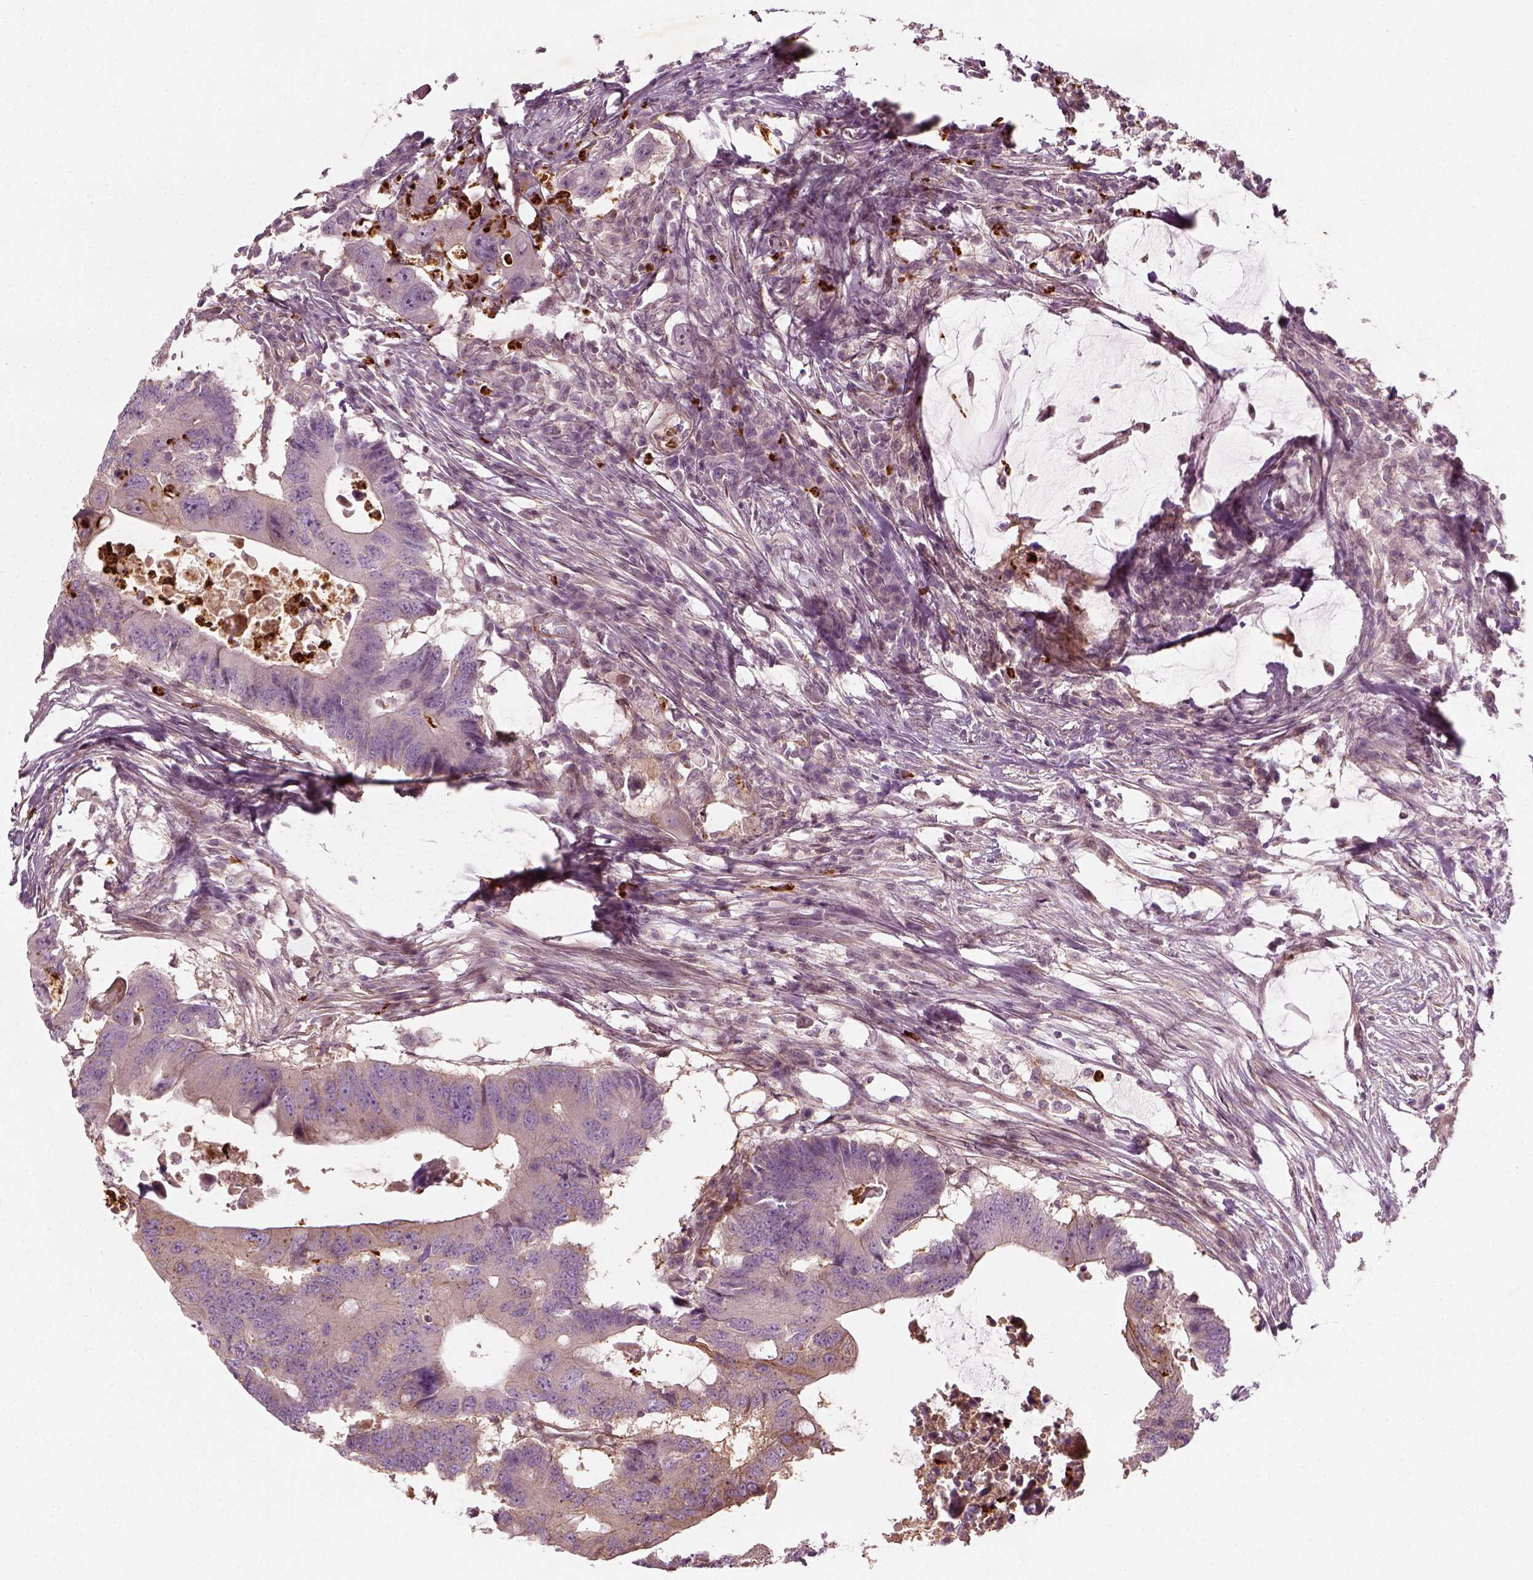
{"staining": {"intensity": "negative", "quantity": "none", "location": "none"}, "tissue": "colorectal cancer", "cell_type": "Tumor cells", "image_type": "cancer", "snomed": [{"axis": "morphology", "description": "Adenocarcinoma, NOS"}, {"axis": "topography", "description": "Colon"}], "caption": "IHC image of human colorectal adenocarcinoma stained for a protein (brown), which demonstrates no staining in tumor cells.", "gene": "NPTN", "patient": {"sex": "male", "age": 71}}